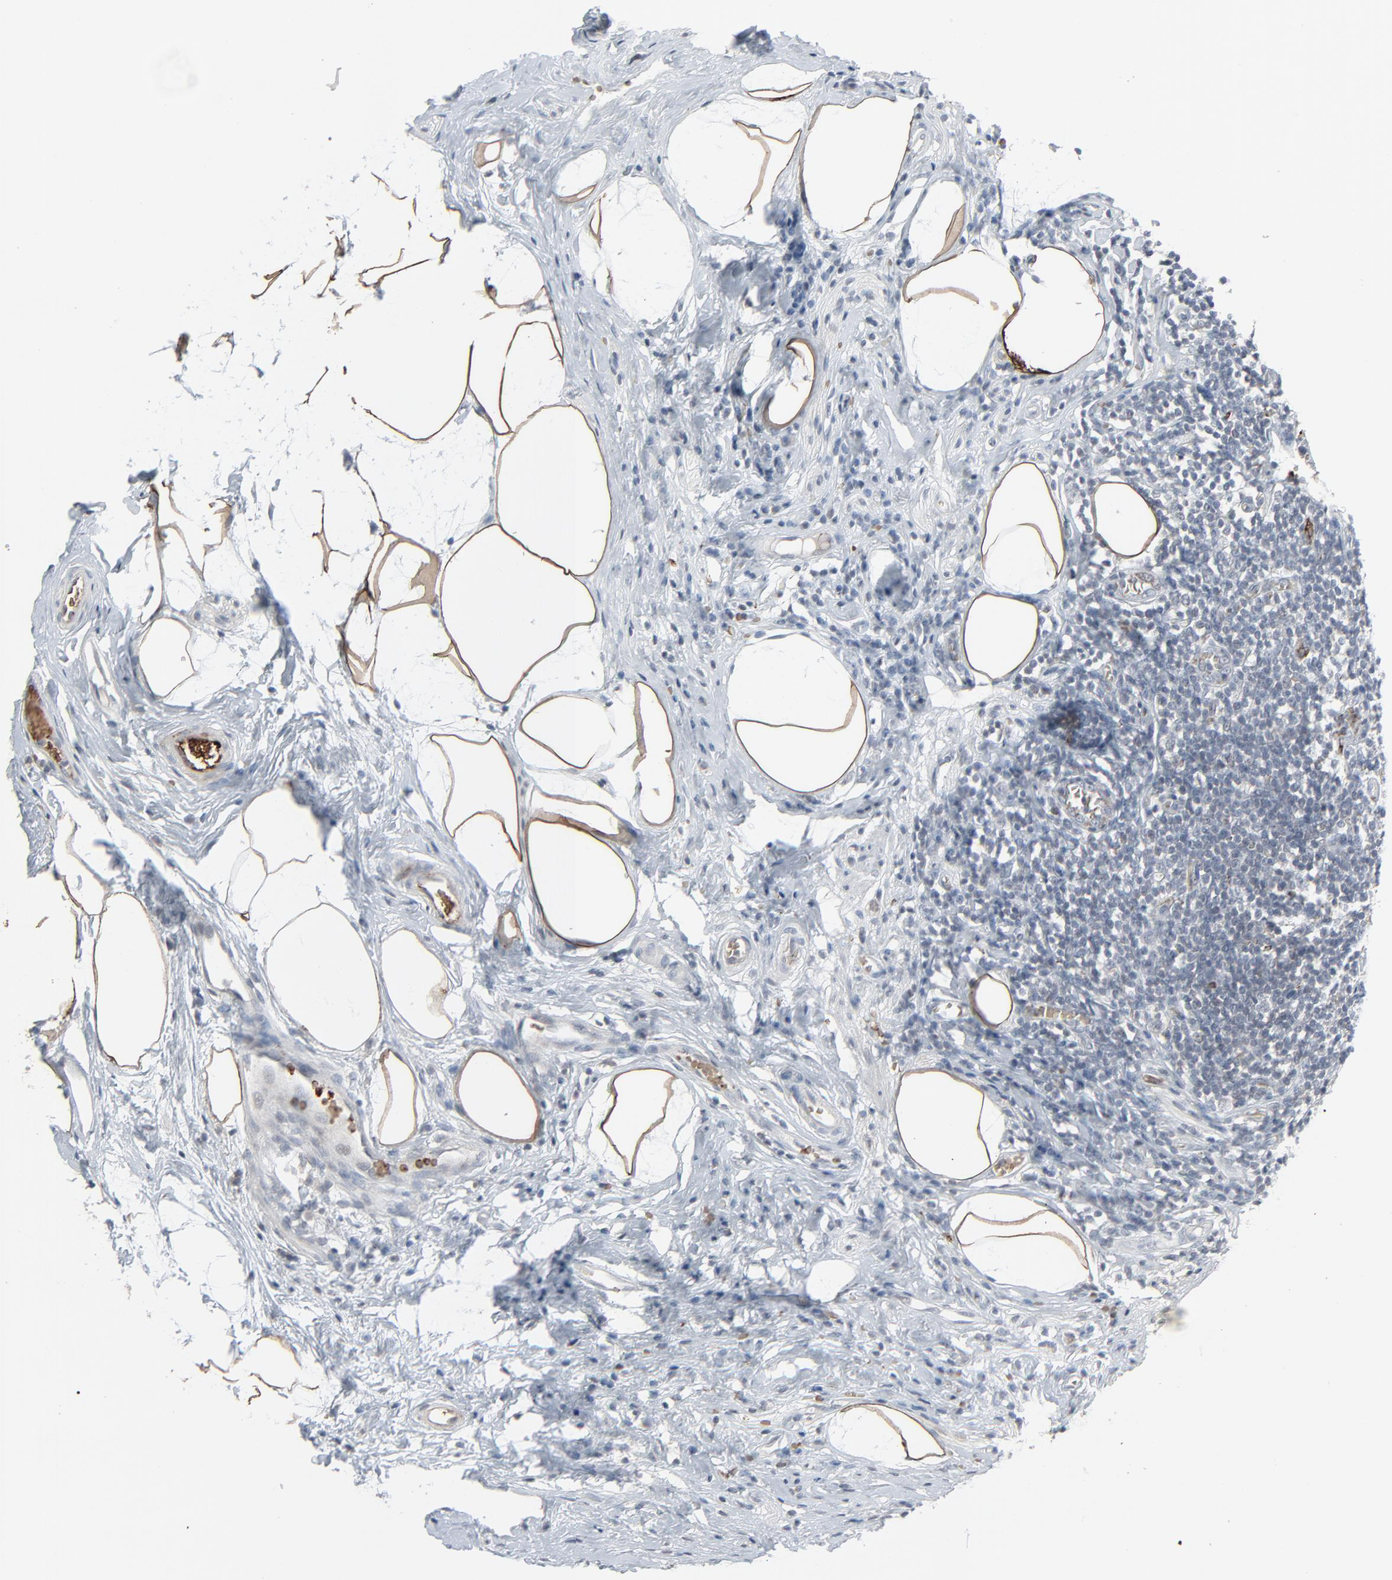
{"staining": {"intensity": "negative", "quantity": "none", "location": "none"}, "tissue": "appendix", "cell_type": "Lymphoid tissue", "image_type": "normal", "snomed": [{"axis": "morphology", "description": "Normal tissue, NOS"}, {"axis": "topography", "description": "Appendix"}], "caption": "The immunohistochemistry (IHC) micrograph has no significant staining in lymphoid tissue of appendix. (DAB (3,3'-diaminobenzidine) immunohistochemistry visualized using brightfield microscopy, high magnification).", "gene": "SAGE1", "patient": {"sex": "male", "age": 38}}